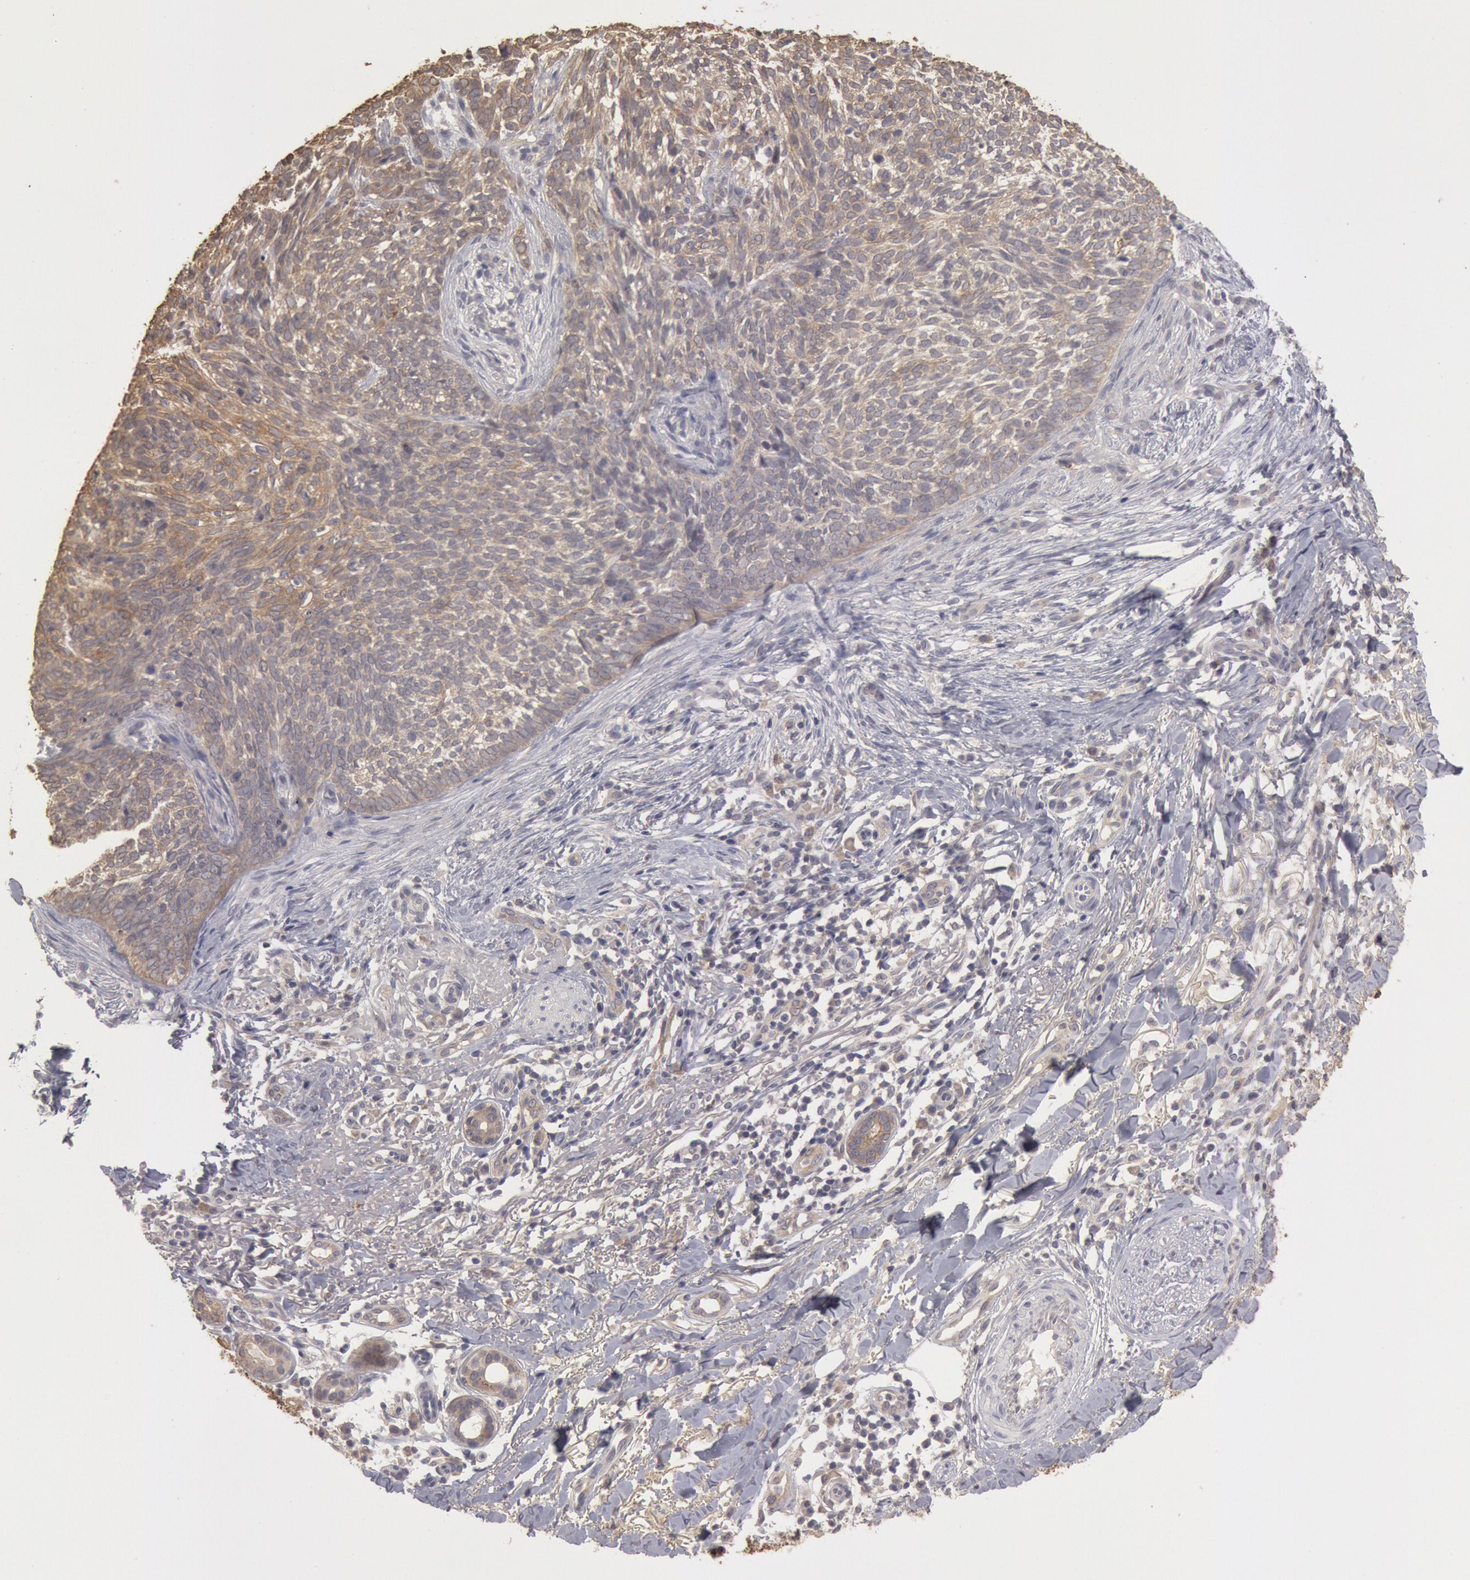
{"staining": {"intensity": "weak", "quantity": ">75%", "location": "cytoplasmic/membranous"}, "tissue": "skin cancer", "cell_type": "Tumor cells", "image_type": "cancer", "snomed": [{"axis": "morphology", "description": "Basal cell carcinoma"}, {"axis": "topography", "description": "Skin"}], "caption": "IHC of human skin cancer (basal cell carcinoma) shows low levels of weak cytoplasmic/membranous positivity in approximately >75% of tumor cells.", "gene": "ZFP36L1", "patient": {"sex": "female", "age": 81}}